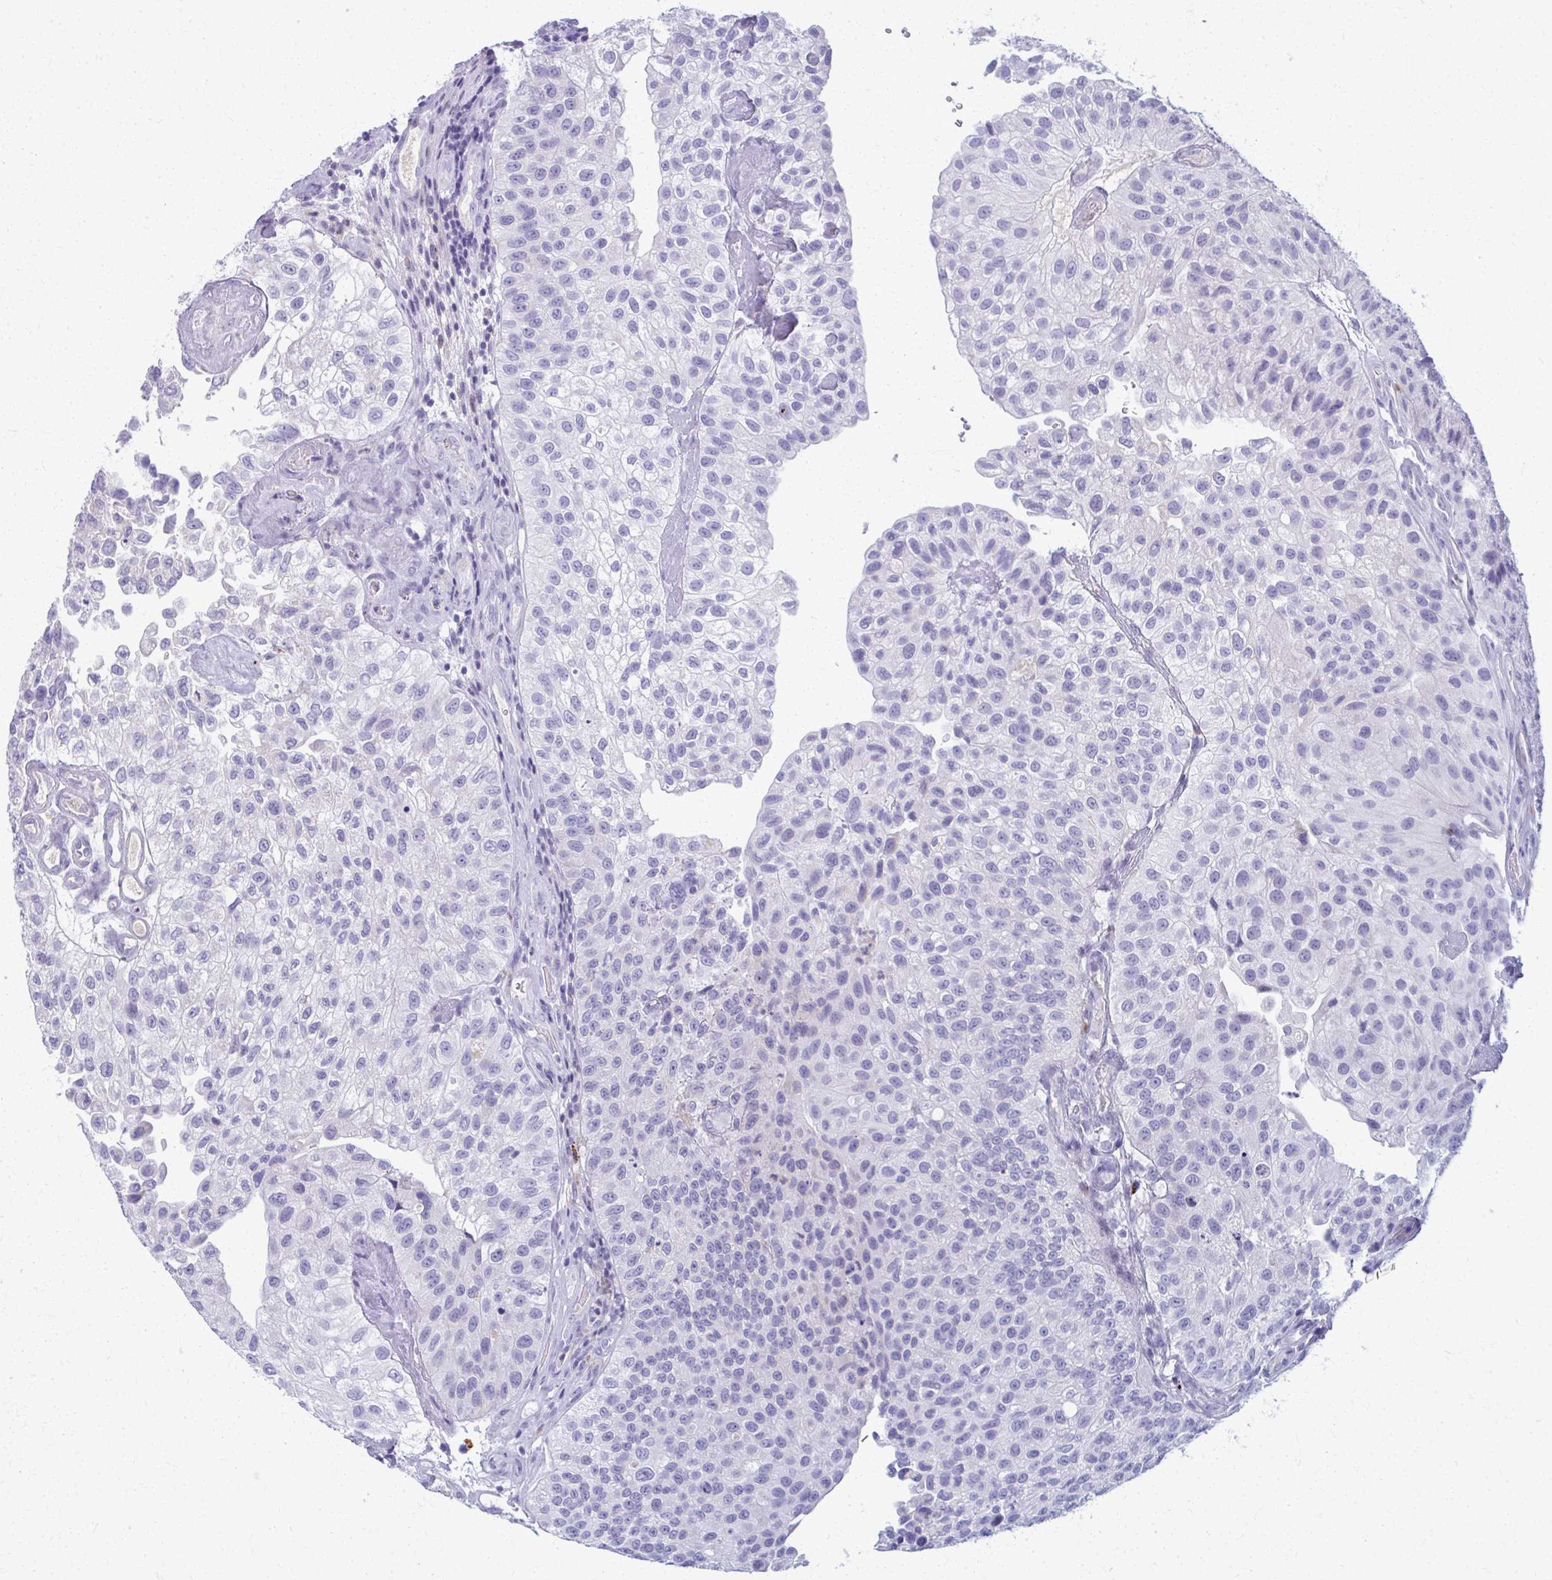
{"staining": {"intensity": "negative", "quantity": "none", "location": "none"}, "tissue": "urothelial cancer", "cell_type": "Tumor cells", "image_type": "cancer", "snomed": [{"axis": "morphology", "description": "Urothelial carcinoma, NOS"}, {"axis": "topography", "description": "Urinary bladder"}], "caption": "There is no significant positivity in tumor cells of transitional cell carcinoma. (Brightfield microscopy of DAB (3,3'-diaminobenzidine) immunohistochemistry at high magnification).", "gene": "OR4M1", "patient": {"sex": "male", "age": 87}}